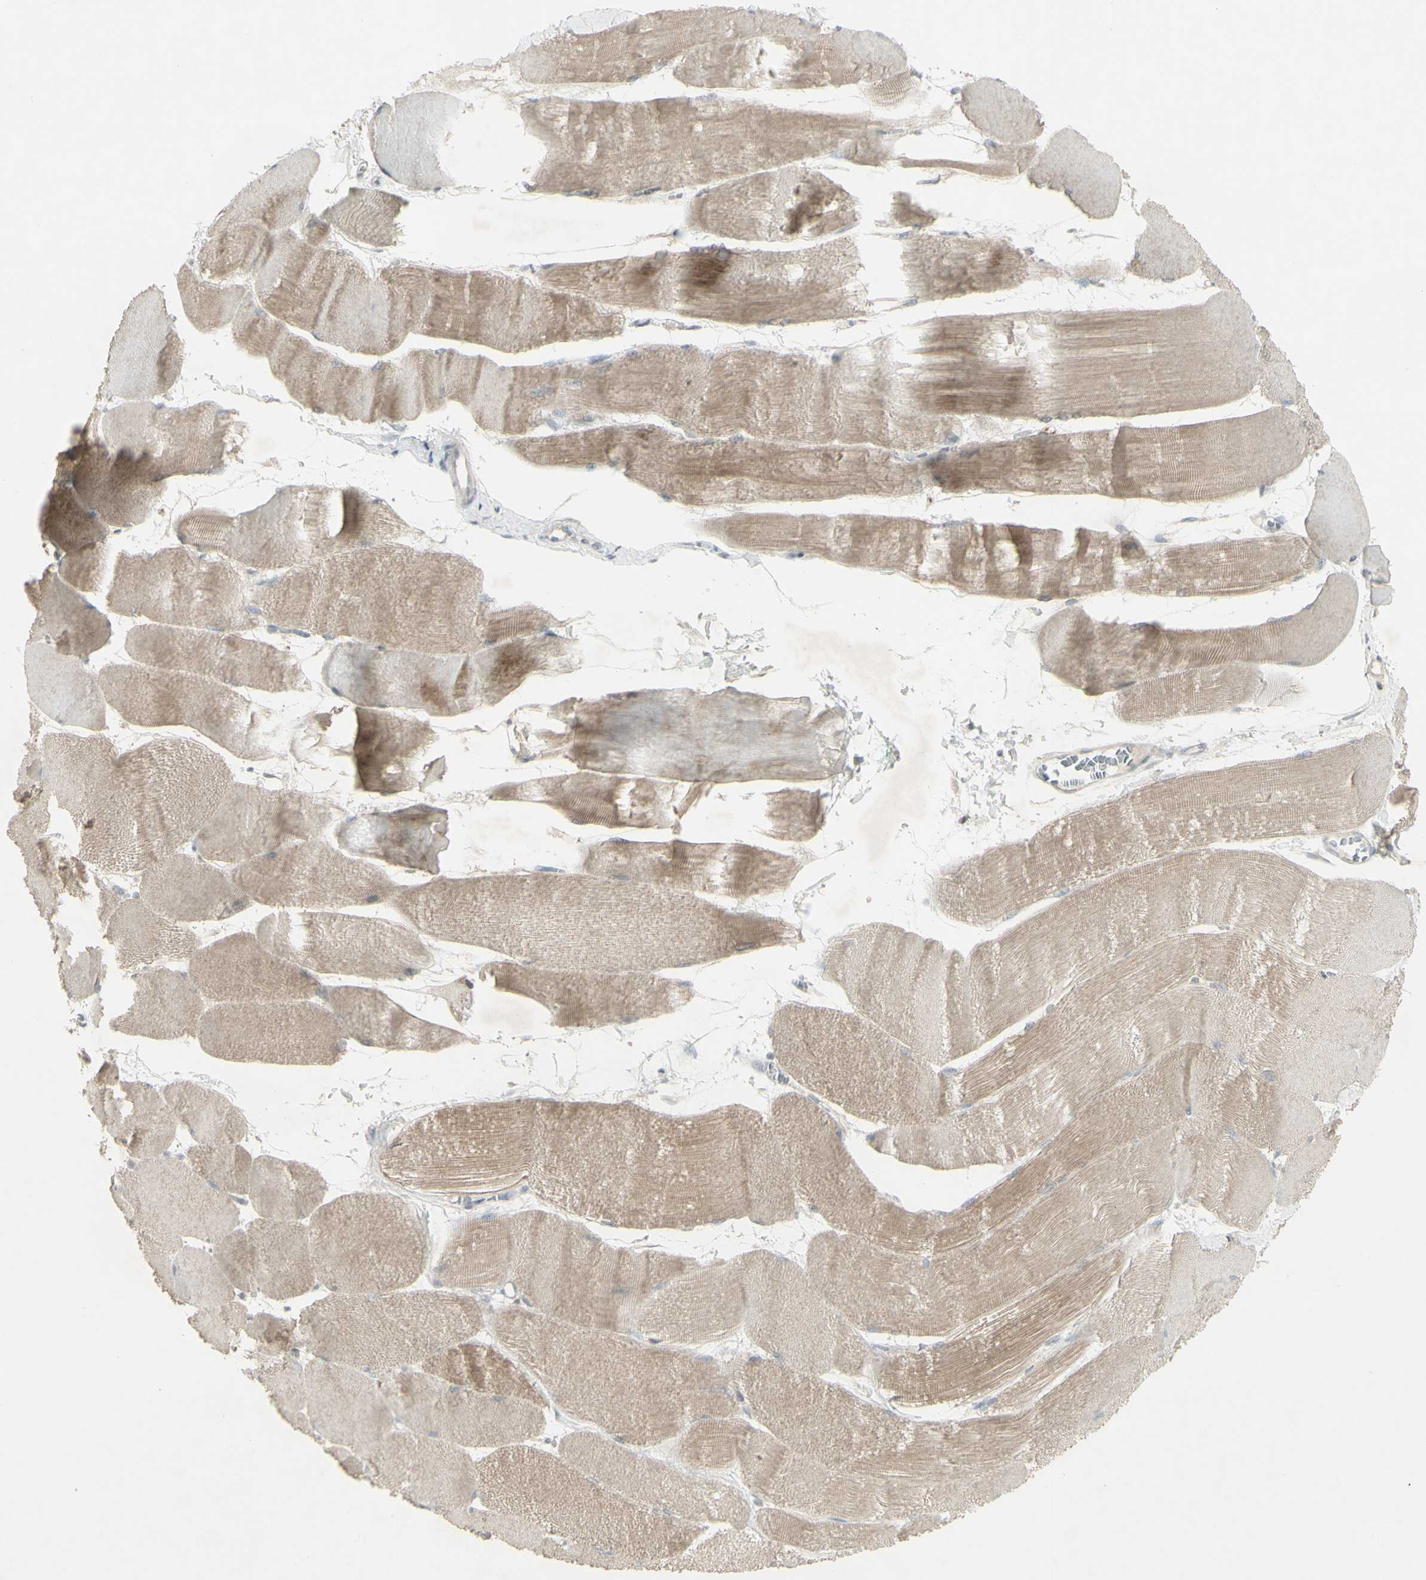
{"staining": {"intensity": "moderate", "quantity": ">75%", "location": "cytoplasmic/membranous"}, "tissue": "skeletal muscle", "cell_type": "Myocytes", "image_type": "normal", "snomed": [{"axis": "morphology", "description": "Normal tissue, NOS"}, {"axis": "morphology", "description": "Squamous cell carcinoma, NOS"}, {"axis": "topography", "description": "Skeletal muscle"}], "caption": "A high-resolution micrograph shows IHC staining of normal skeletal muscle, which reveals moderate cytoplasmic/membranous staining in about >75% of myocytes.", "gene": "C1orf116", "patient": {"sex": "male", "age": 51}}